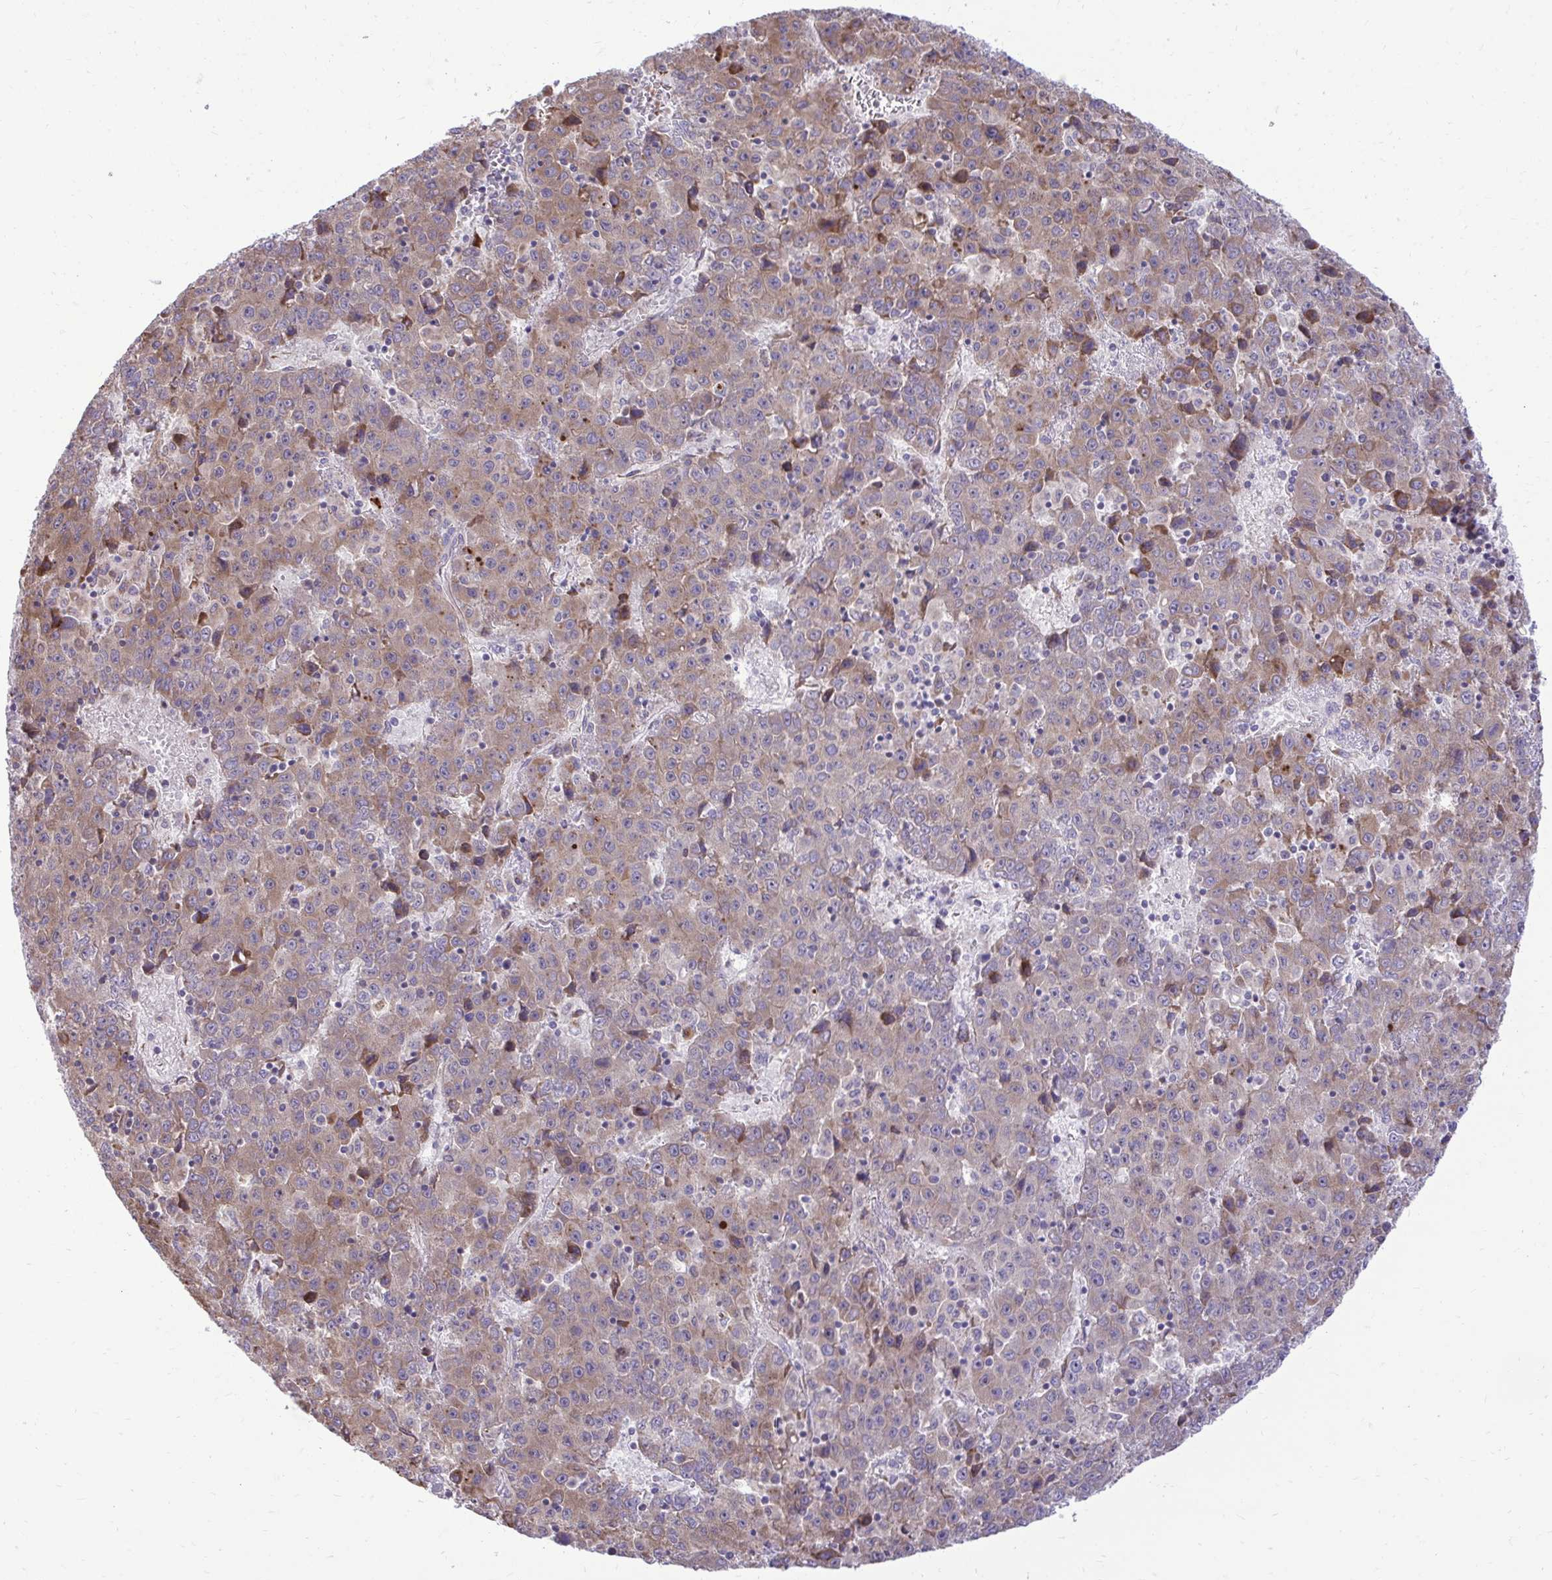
{"staining": {"intensity": "moderate", "quantity": "25%-75%", "location": "cytoplasmic/membranous"}, "tissue": "liver cancer", "cell_type": "Tumor cells", "image_type": "cancer", "snomed": [{"axis": "morphology", "description": "Carcinoma, Hepatocellular, NOS"}, {"axis": "topography", "description": "Liver"}], "caption": "A medium amount of moderate cytoplasmic/membranous staining is appreciated in approximately 25%-75% of tumor cells in hepatocellular carcinoma (liver) tissue.", "gene": "METTL9", "patient": {"sex": "female", "age": 53}}